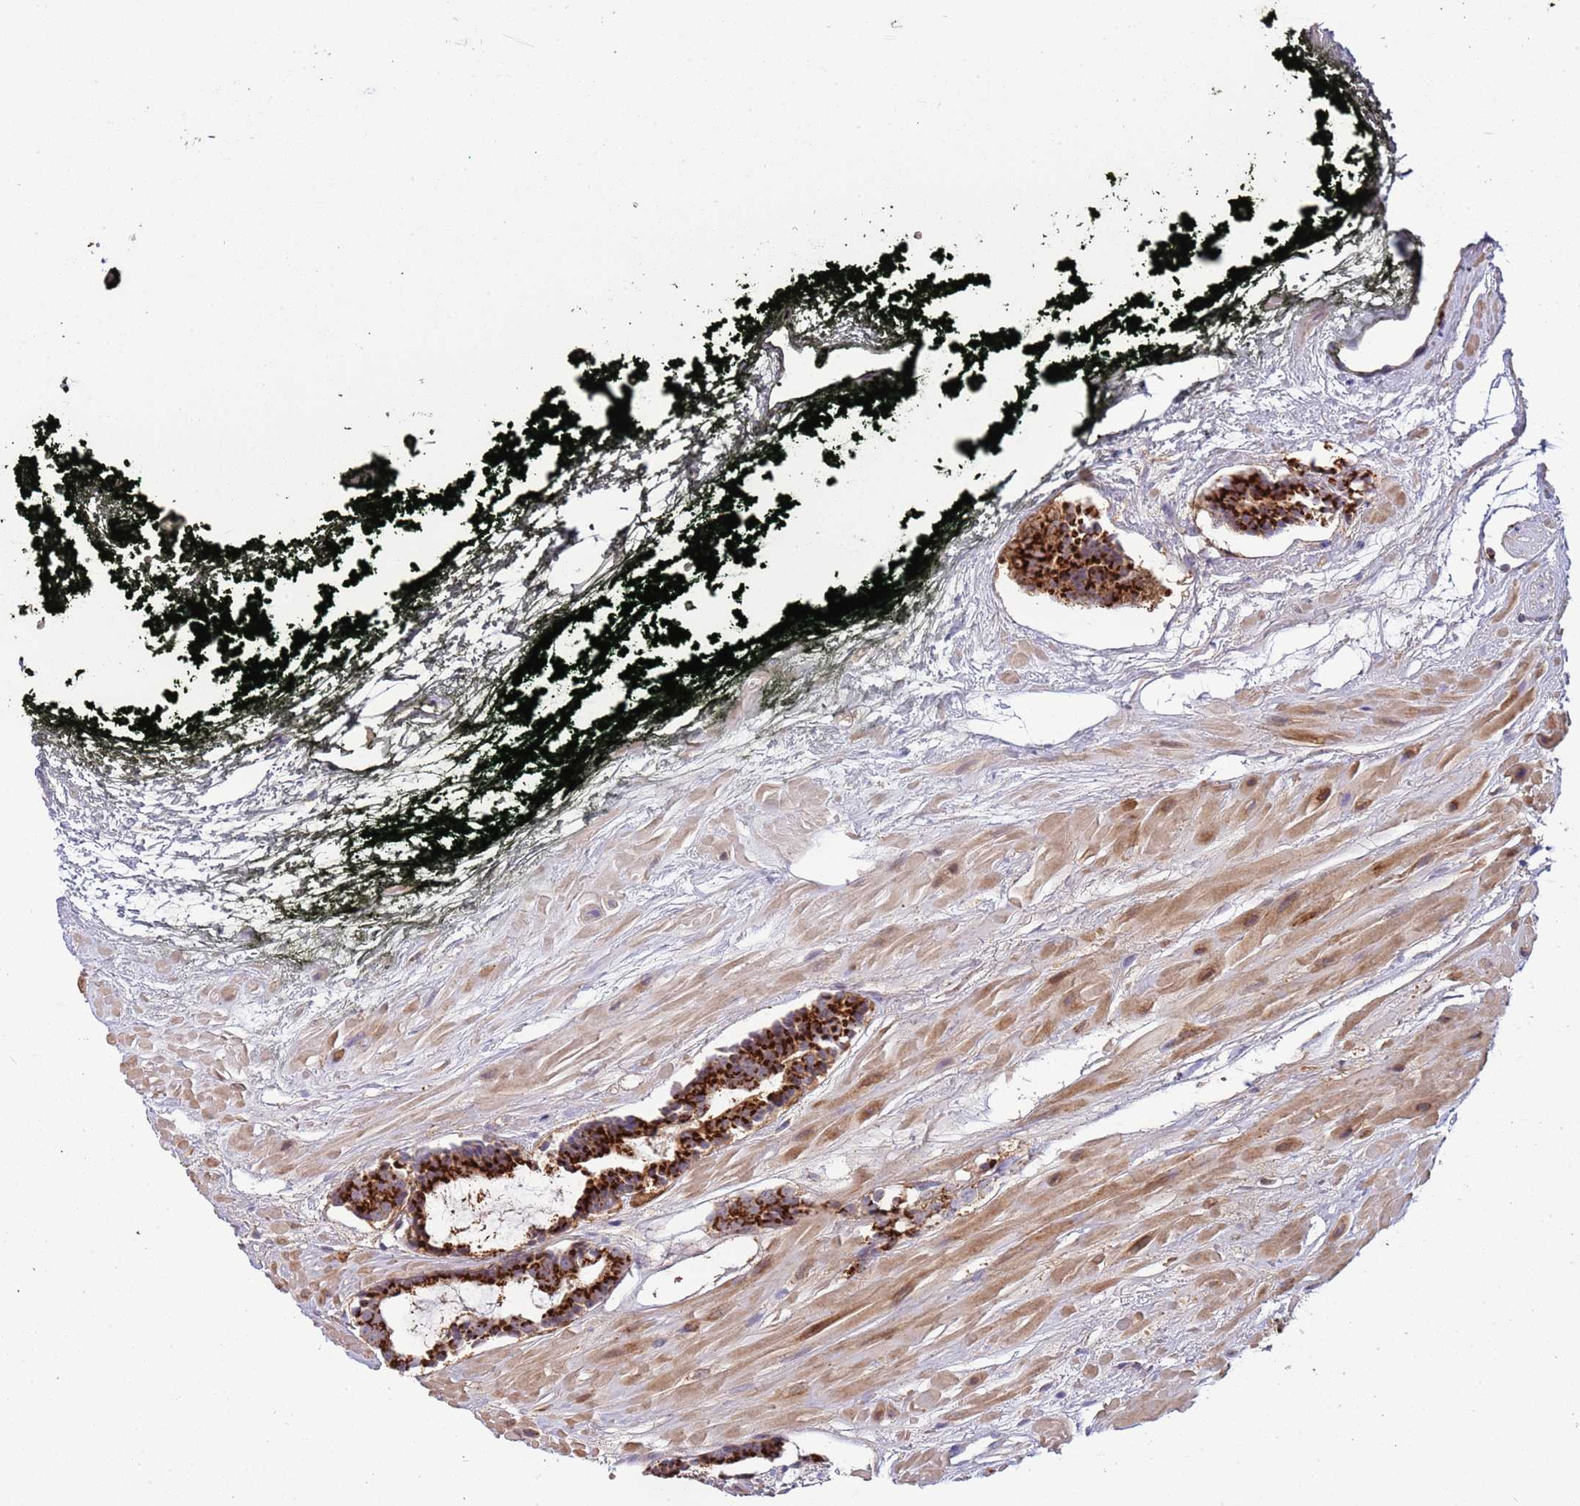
{"staining": {"intensity": "strong", "quantity": ">75%", "location": "cytoplasmic/membranous"}, "tissue": "prostate cancer", "cell_type": "Tumor cells", "image_type": "cancer", "snomed": [{"axis": "morphology", "description": "Adenocarcinoma, High grade"}, {"axis": "topography", "description": "Prostate"}], "caption": "Prostate cancer (adenocarcinoma (high-grade)) tissue reveals strong cytoplasmic/membranous staining in approximately >75% of tumor cells, visualized by immunohistochemistry. Immunohistochemistry (ihc) stains the protein of interest in brown and the nuclei are stained blue.", "gene": "ITGB6", "patient": {"sex": "male", "age": 71}}